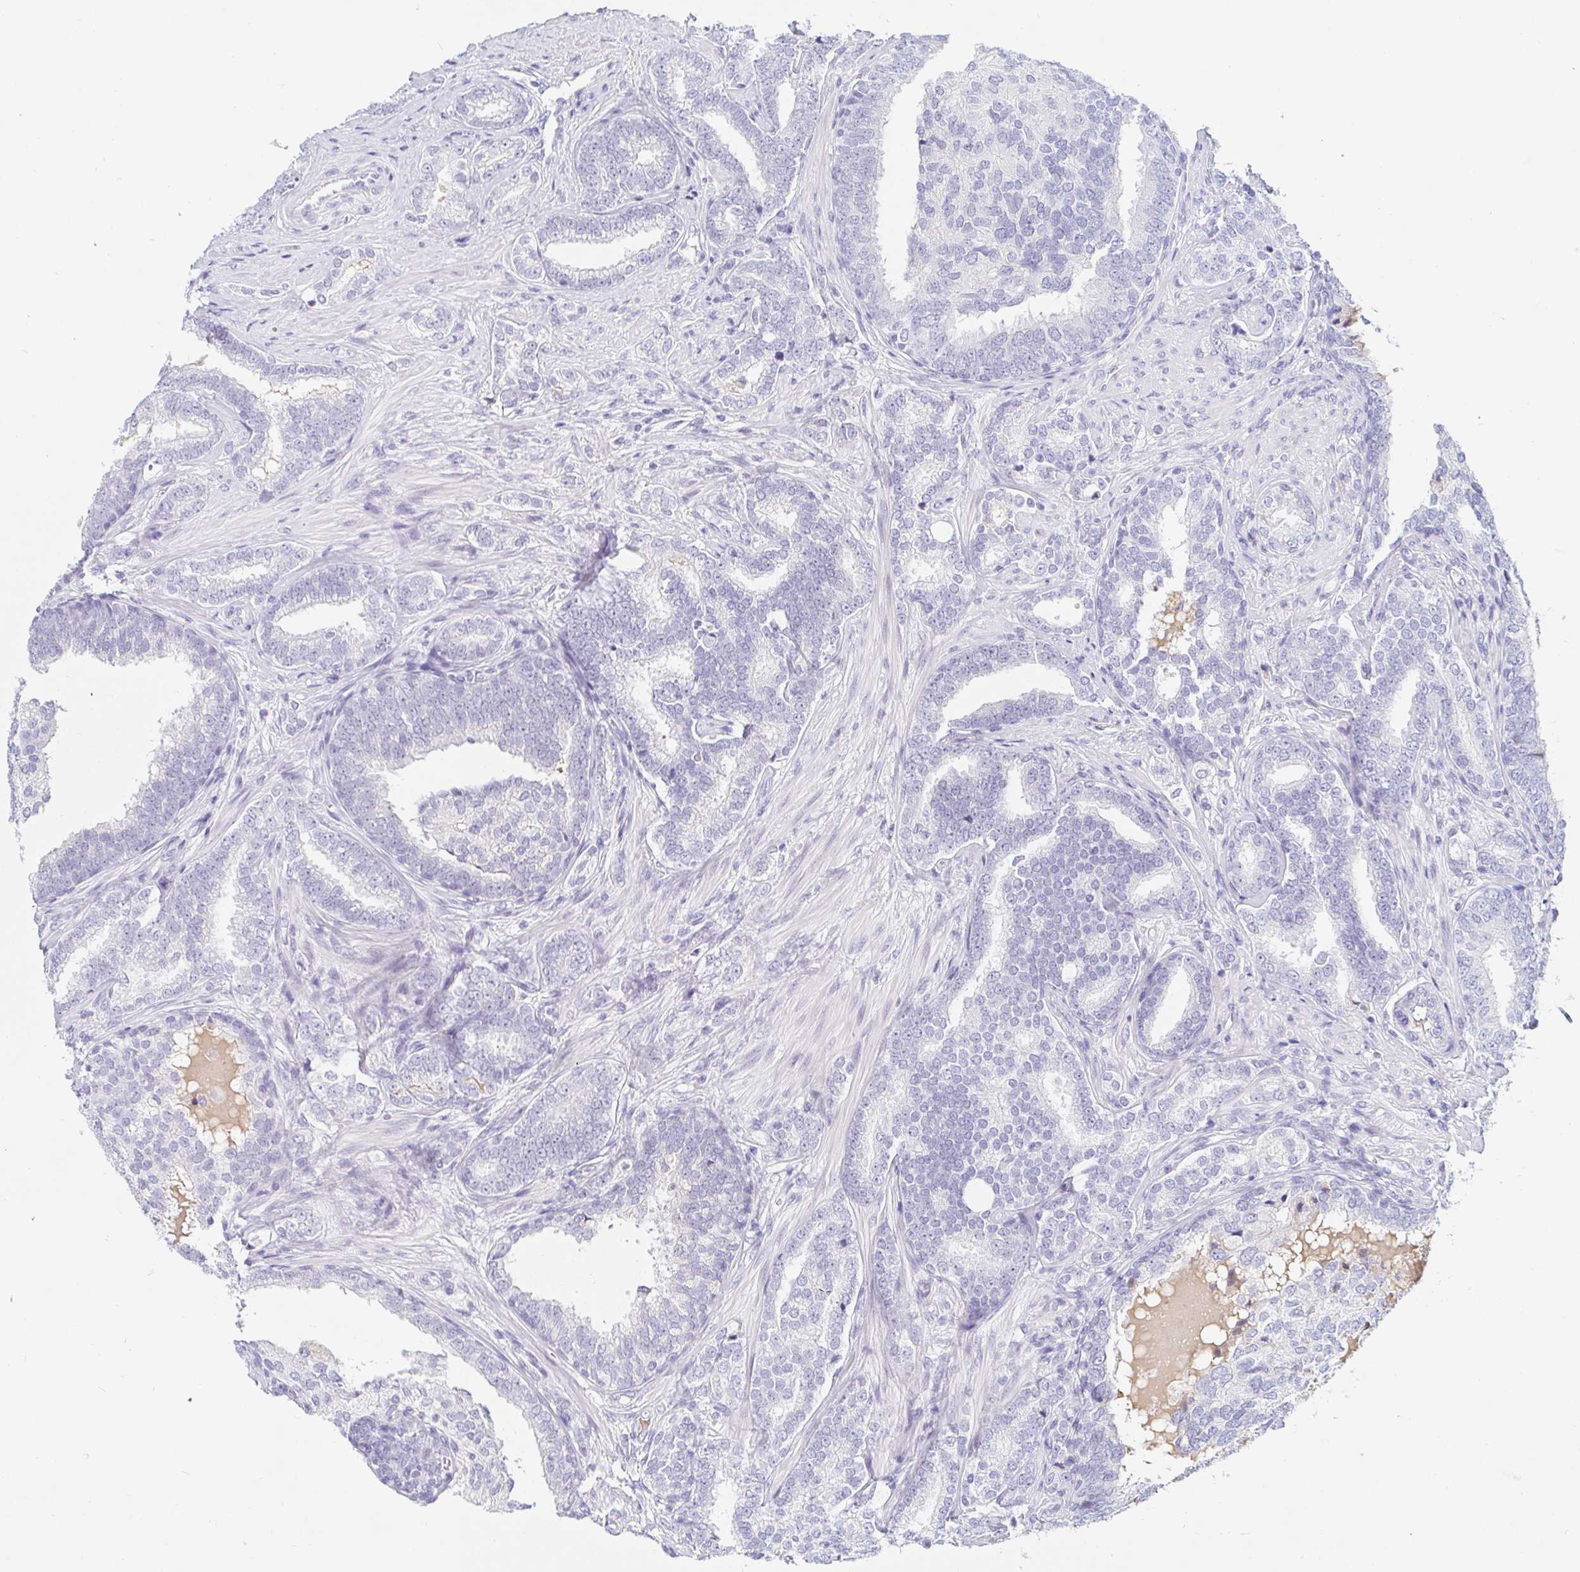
{"staining": {"intensity": "negative", "quantity": "none", "location": "none"}, "tissue": "prostate cancer", "cell_type": "Tumor cells", "image_type": "cancer", "snomed": [{"axis": "morphology", "description": "Adenocarcinoma, High grade"}, {"axis": "topography", "description": "Prostate"}], "caption": "IHC histopathology image of prostate cancer (high-grade adenocarcinoma) stained for a protein (brown), which displays no positivity in tumor cells.", "gene": "TEX44", "patient": {"sex": "male", "age": 72}}